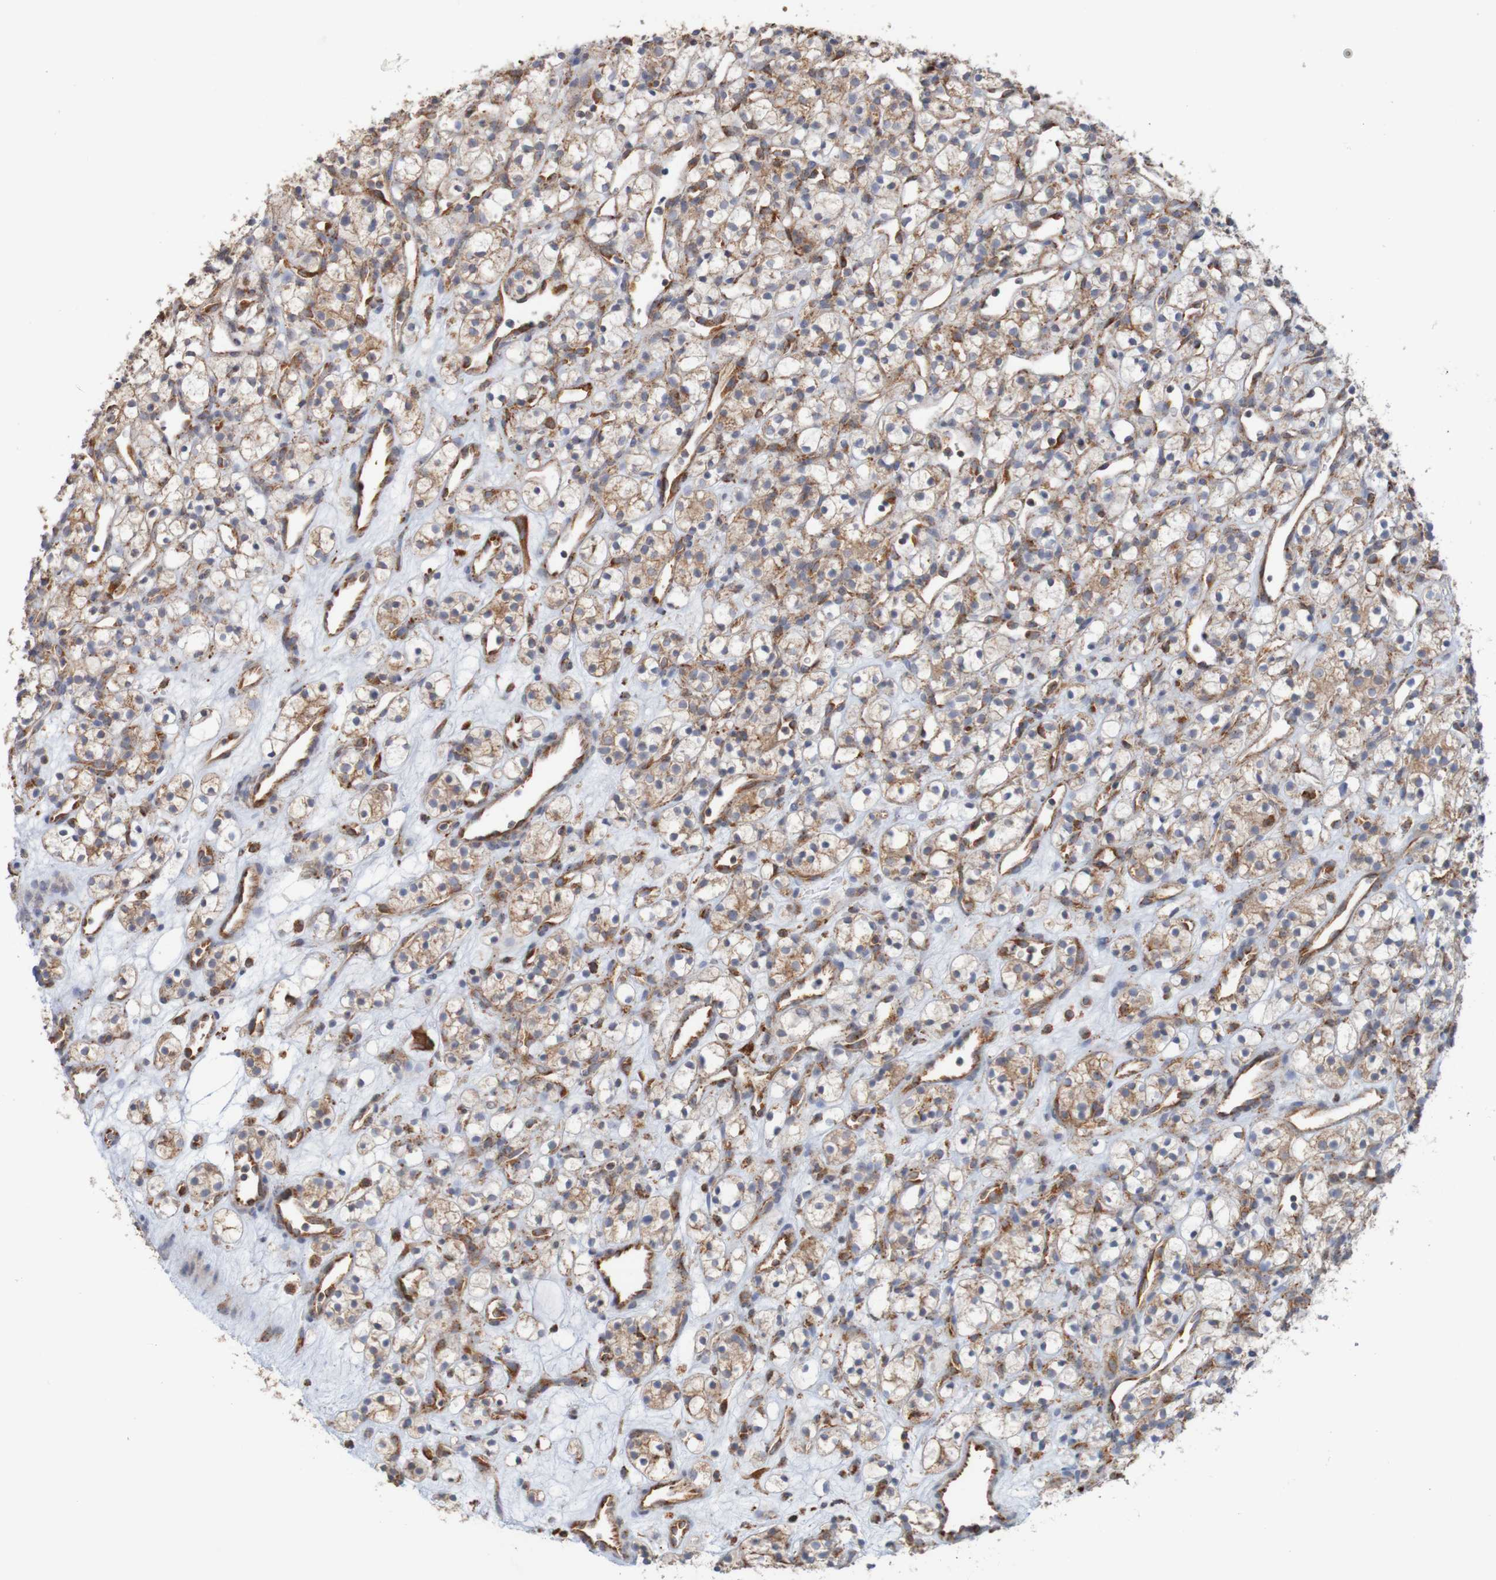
{"staining": {"intensity": "weak", "quantity": ">75%", "location": "cytoplasmic/membranous"}, "tissue": "renal cancer", "cell_type": "Tumor cells", "image_type": "cancer", "snomed": [{"axis": "morphology", "description": "Adenocarcinoma, NOS"}, {"axis": "topography", "description": "Kidney"}], "caption": "Tumor cells demonstrate low levels of weak cytoplasmic/membranous staining in approximately >75% of cells in human renal adenocarcinoma.", "gene": "PDIA3", "patient": {"sex": "female", "age": 60}}